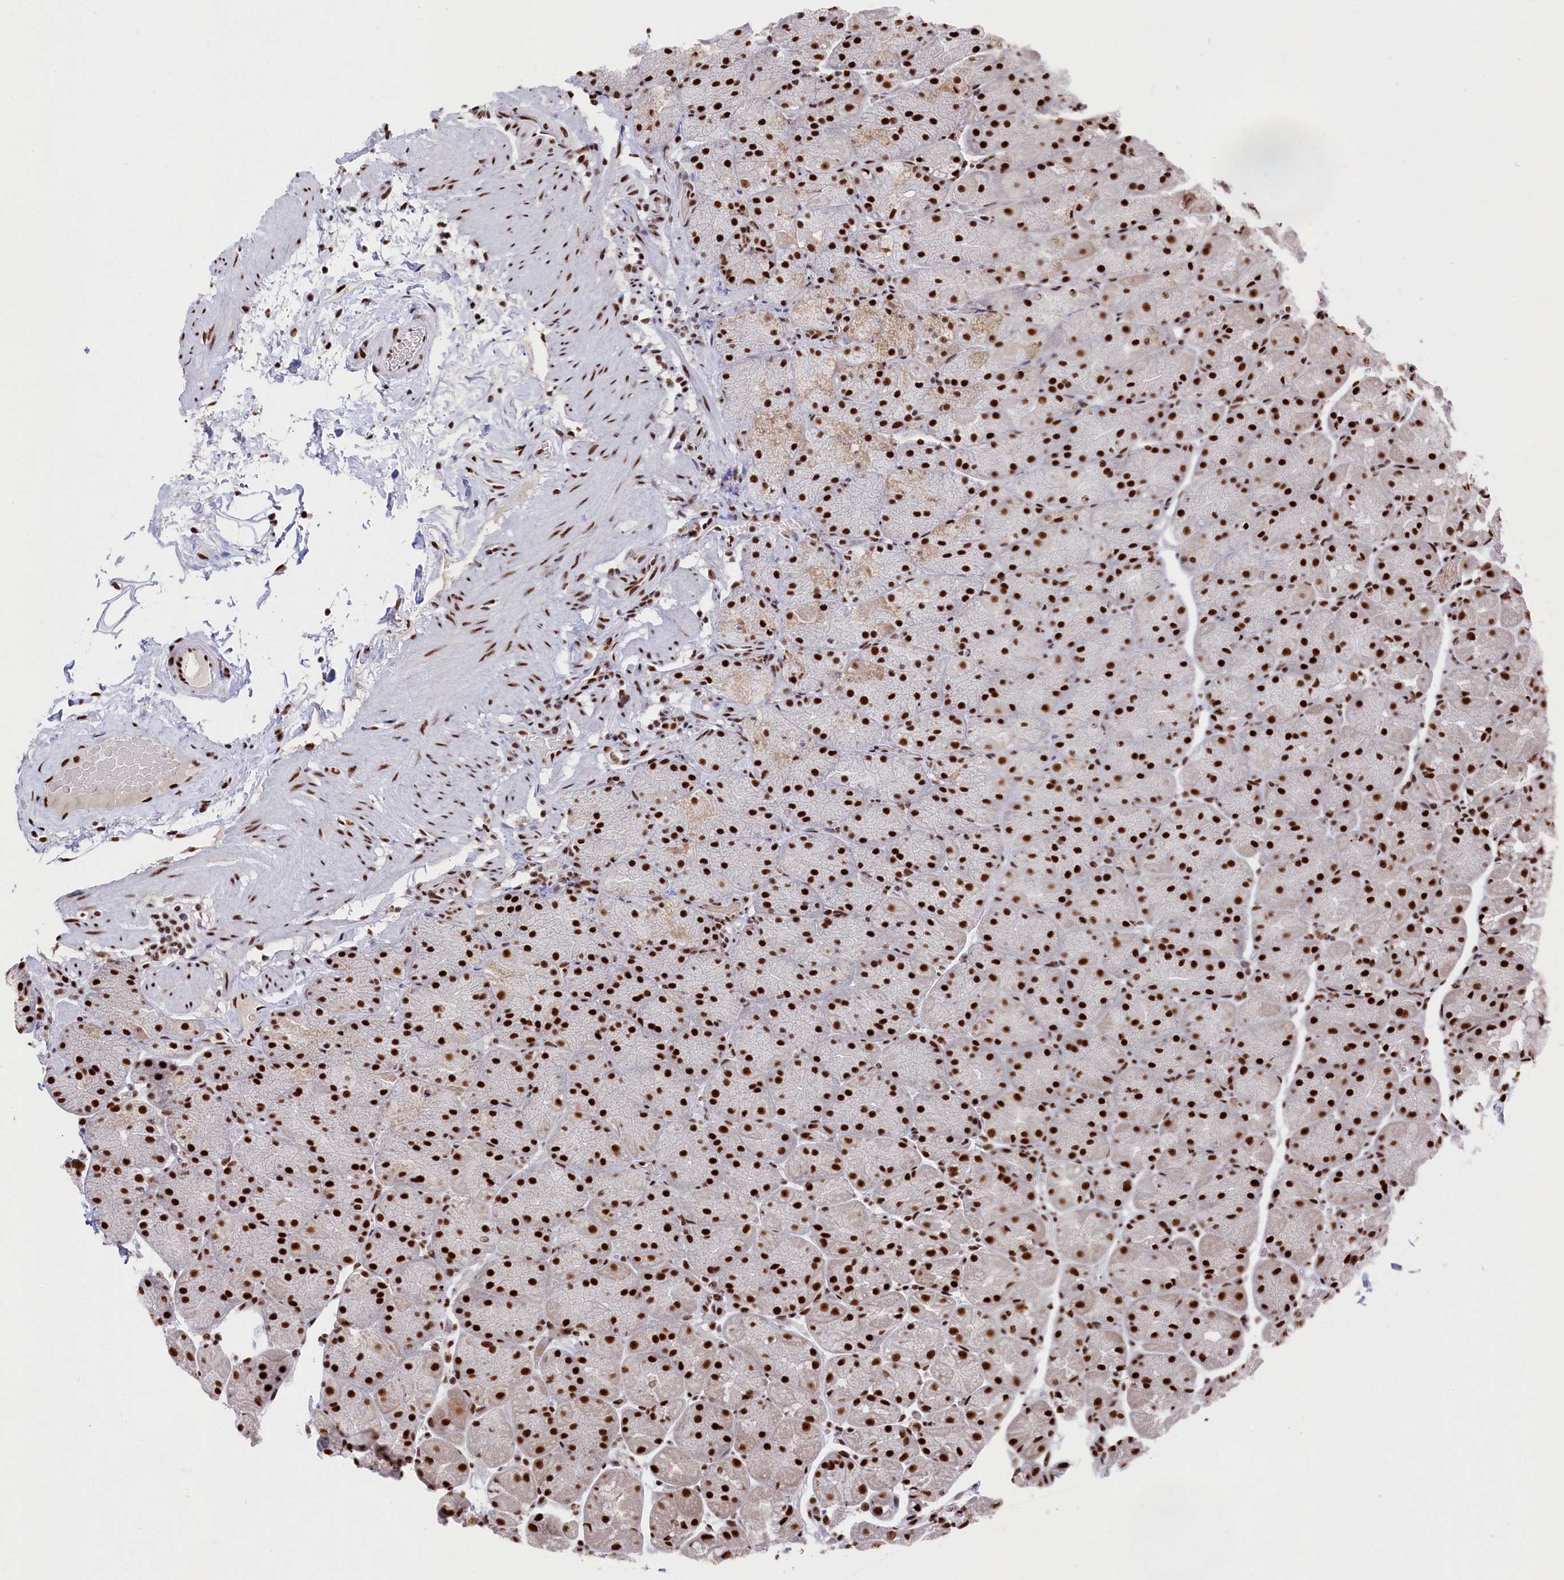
{"staining": {"intensity": "strong", "quantity": ">75%", "location": "nuclear"}, "tissue": "stomach", "cell_type": "Glandular cells", "image_type": "normal", "snomed": [{"axis": "morphology", "description": "Normal tissue, NOS"}, {"axis": "topography", "description": "Stomach, upper"}, {"axis": "topography", "description": "Stomach, lower"}], "caption": "Normal stomach exhibits strong nuclear expression in about >75% of glandular cells.", "gene": "PRPF31", "patient": {"sex": "male", "age": 67}}